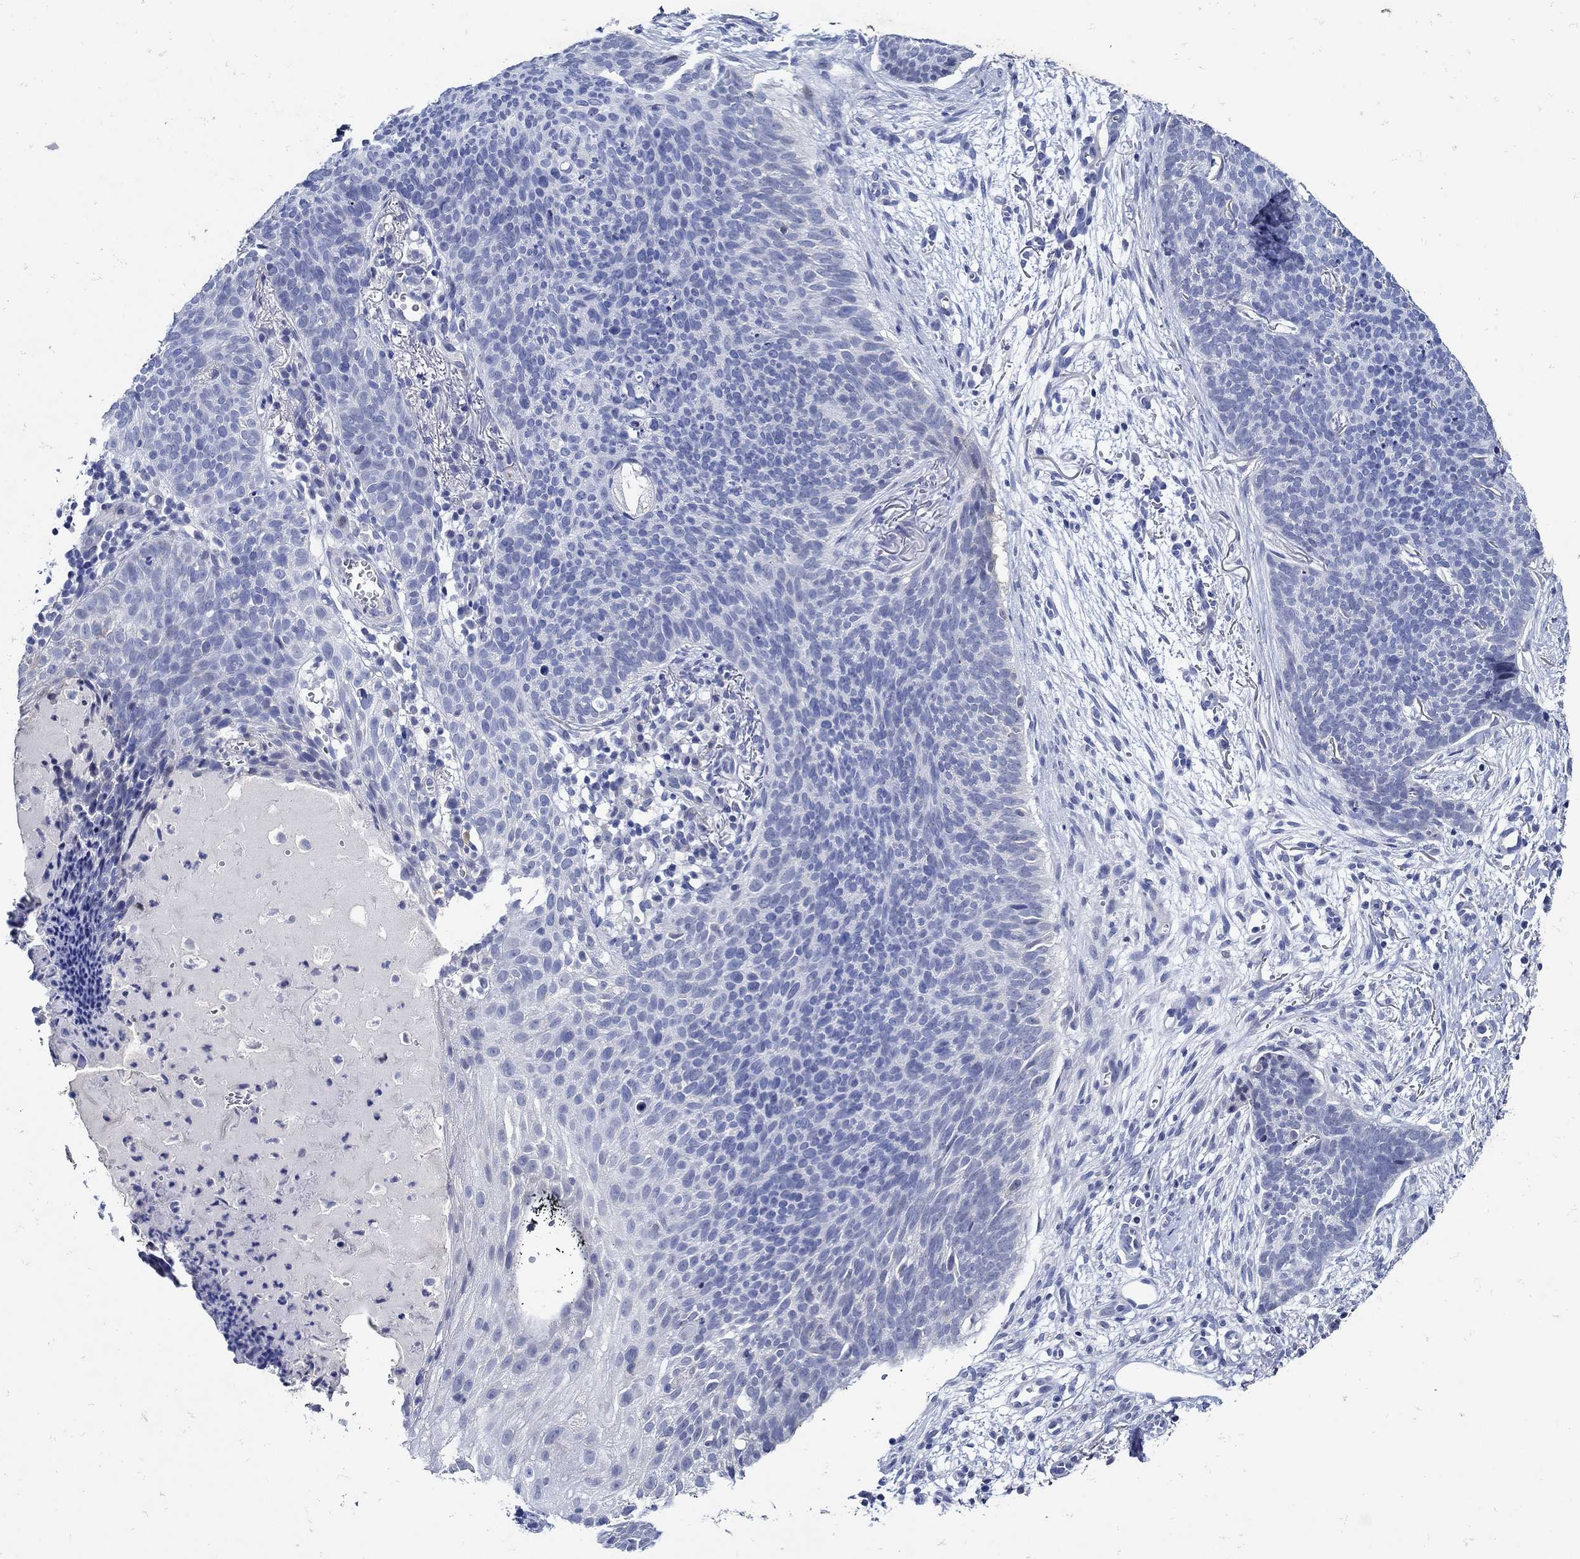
{"staining": {"intensity": "negative", "quantity": "none", "location": "none"}, "tissue": "skin cancer", "cell_type": "Tumor cells", "image_type": "cancer", "snomed": [{"axis": "morphology", "description": "Basal cell carcinoma"}, {"axis": "topography", "description": "Skin"}], "caption": "The IHC photomicrograph has no significant staining in tumor cells of skin cancer (basal cell carcinoma) tissue.", "gene": "NOS1", "patient": {"sex": "male", "age": 64}}